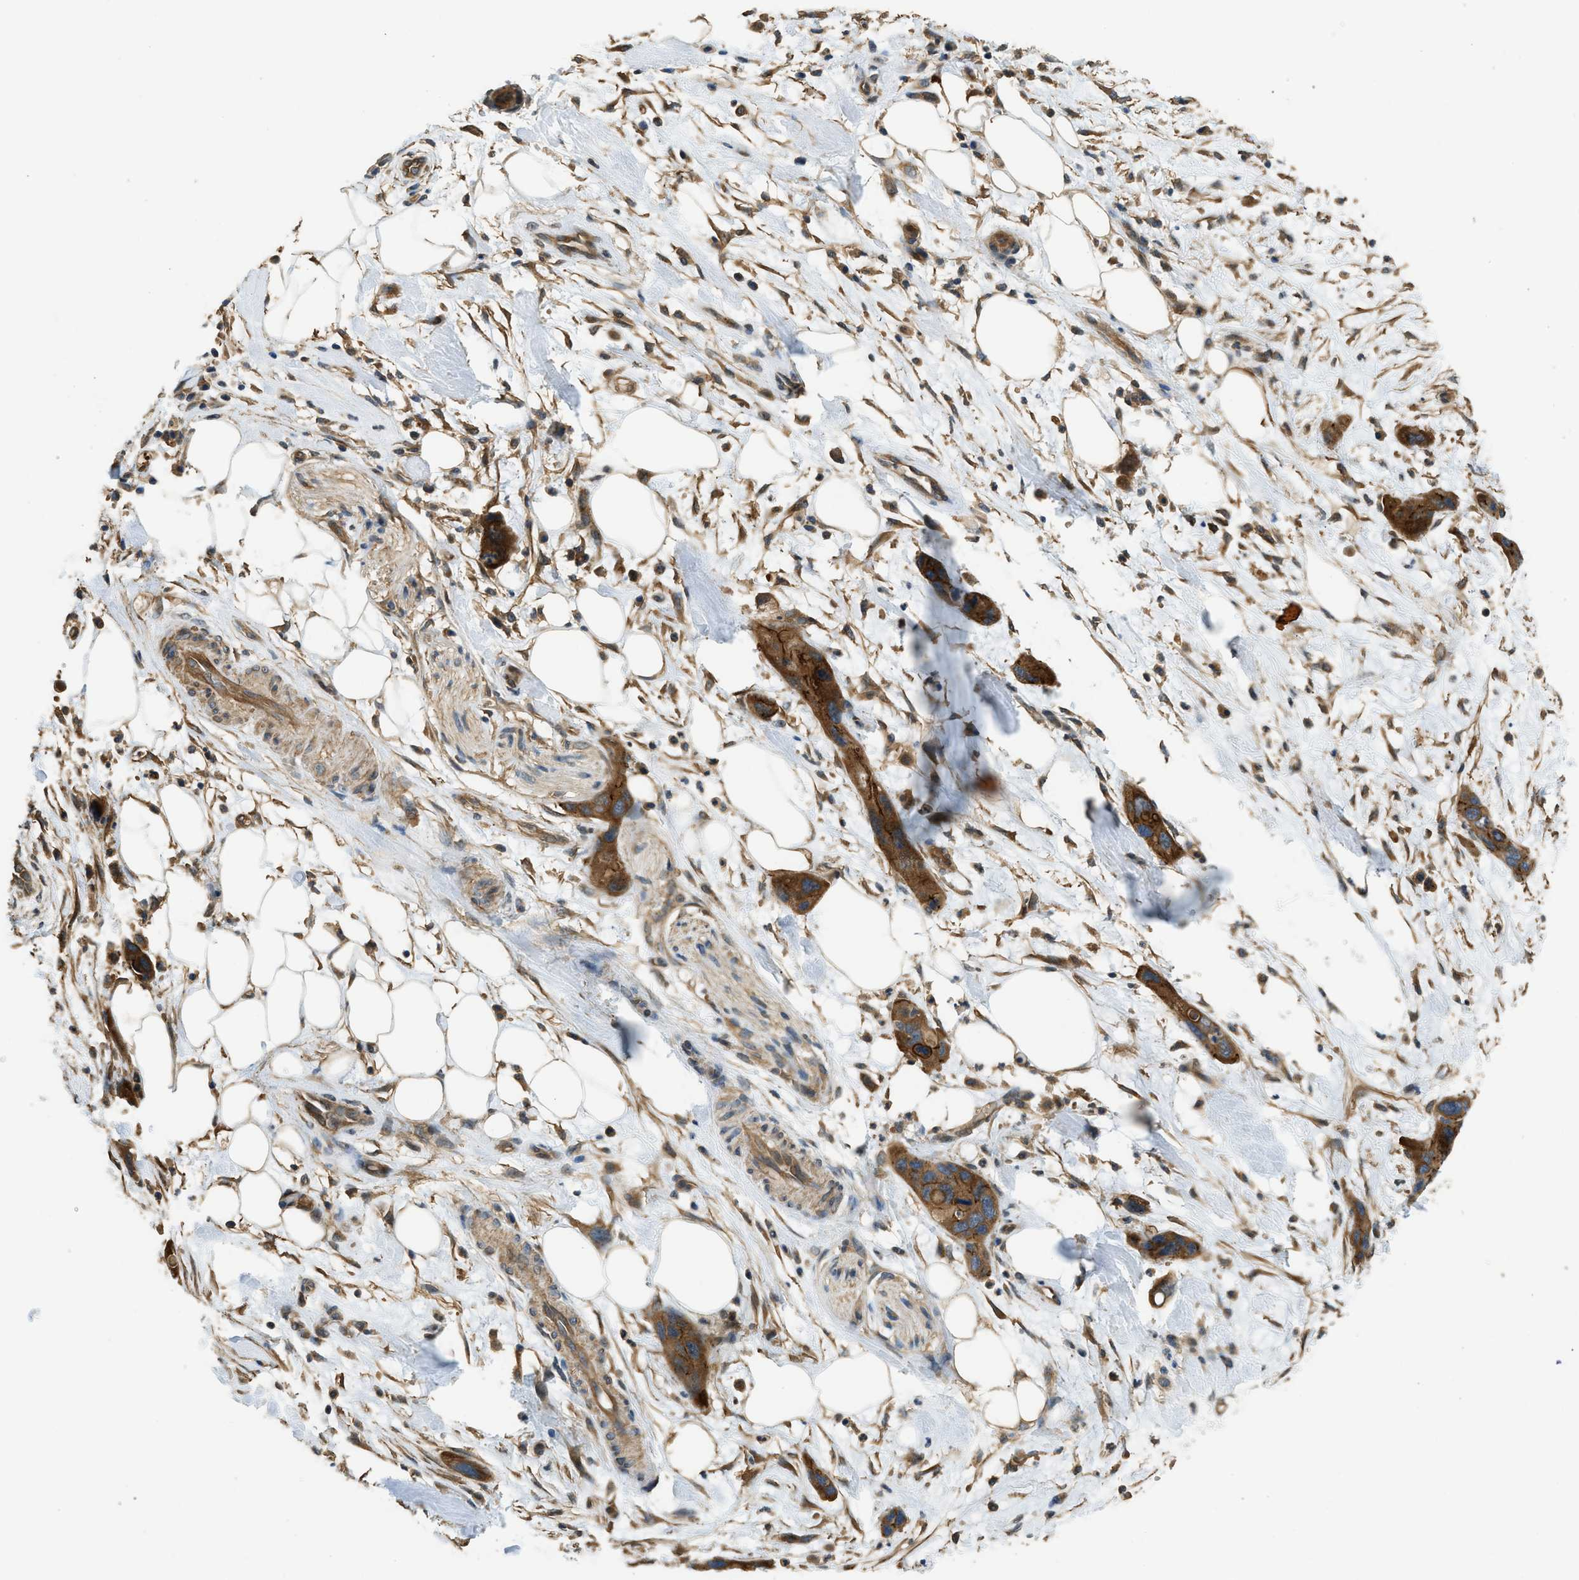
{"staining": {"intensity": "moderate", "quantity": ">75%", "location": "cytoplasmic/membranous"}, "tissue": "pancreatic cancer", "cell_type": "Tumor cells", "image_type": "cancer", "snomed": [{"axis": "morphology", "description": "Adenocarcinoma, NOS"}, {"axis": "topography", "description": "Pancreas"}], "caption": "IHC staining of adenocarcinoma (pancreatic), which shows medium levels of moderate cytoplasmic/membranous expression in approximately >75% of tumor cells indicating moderate cytoplasmic/membranous protein positivity. The staining was performed using DAB (brown) for protein detection and nuclei were counterstained in hematoxylin (blue).", "gene": "CGN", "patient": {"sex": "female", "age": 71}}